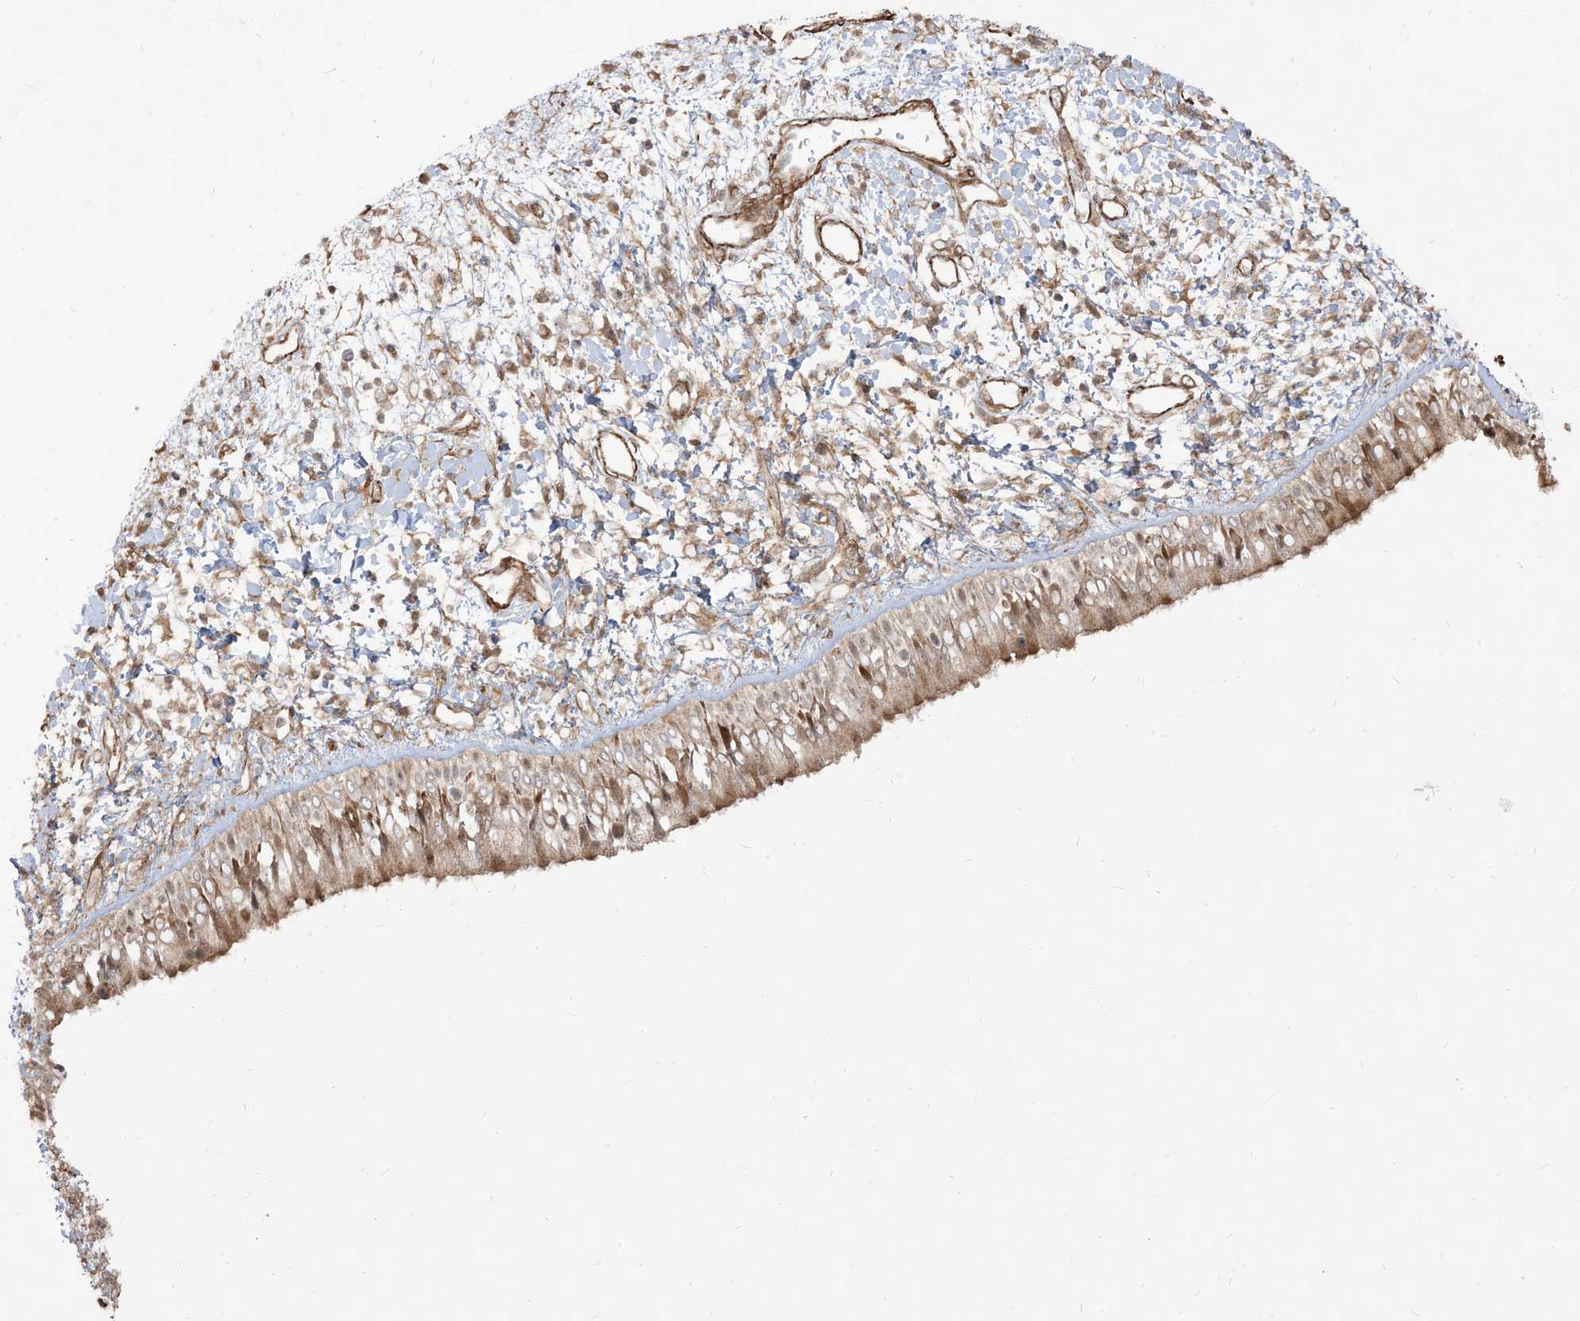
{"staining": {"intensity": "moderate", "quantity": "25%-75%", "location": "cytoplasmic/membranous"}, "tissue": "nasopharynx", "cell_type": "Respiratory epithelial cells", "image_type": "normal", "snomed": [{"axis": "morphology", "description": "Normal tissue, NOS"}, {"axis": "topography", "description": "Nasopharynx"}], "caption": "Respiratory epithelial cells show medium levels of moderate cytoplasmic/membranous positivity in about 25%-75% of cells in unremarkable nasopharynx.", "gene": "TBCC", "patient": {"sex": "male", "age": 22}}